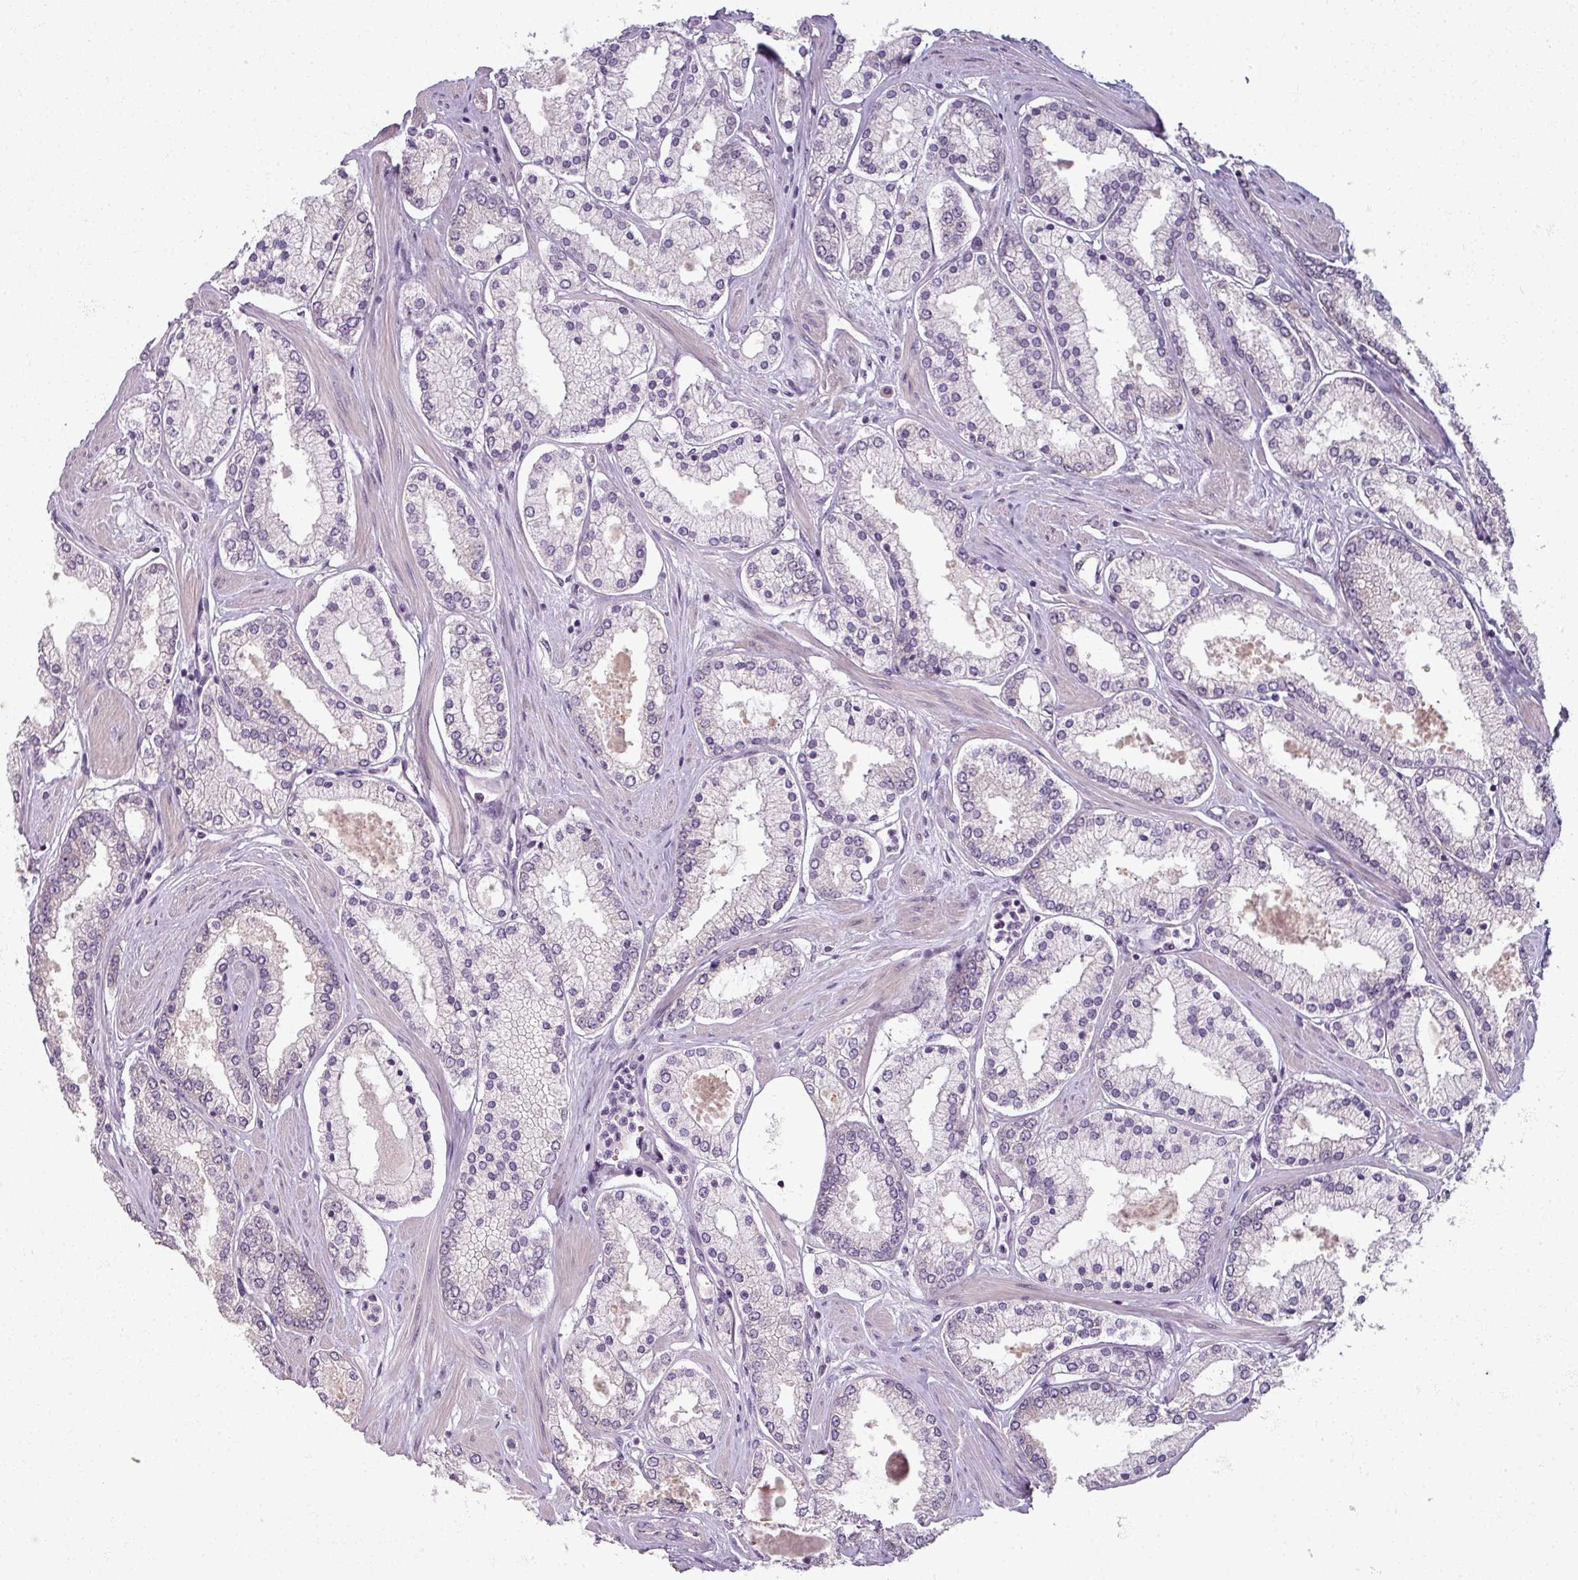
{"staining": {"intensity": "negative", "quantity": "none", "location": "none"}, "tissue": "prostate cancer", "cell_type": "Tumor cells", "image_type": "cancer", "snomed": [{"axis": "morphology", "description": "Adenocarcinoma, Low grade"}, {"axis": "topography", "description": "Prostate"}], "caption": "This is an IHC histopathology image of prostate cancer. There is no positivity in tumor cells.", "gene": "MYMK", "patient": {"sex": "male", "age": 42}}